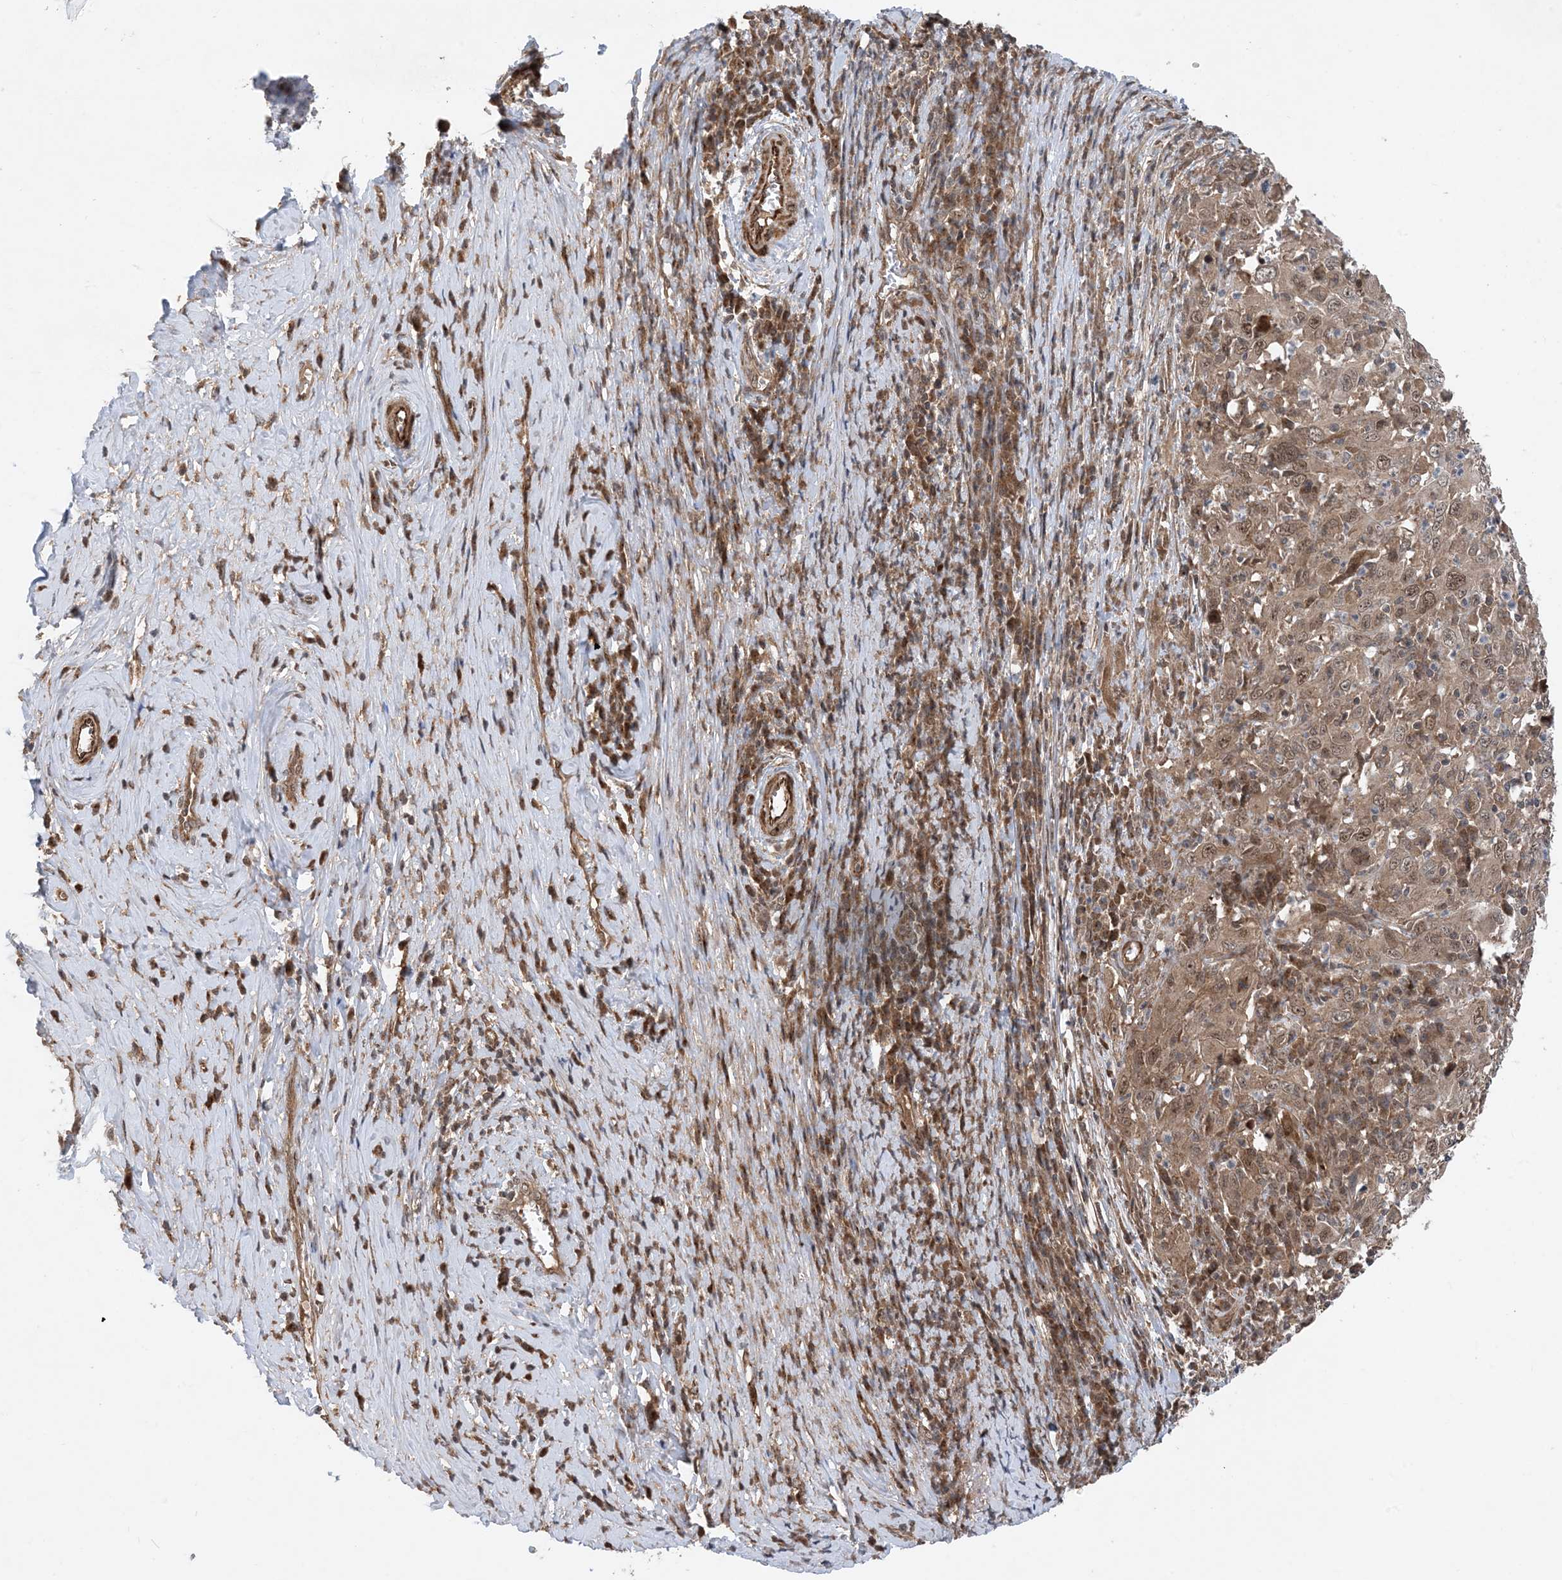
{"staining": {"intensity": "moderate", "quantity": "25%-75%", "location": "cytoplasmic/membranous,nuclear"}, "tissue": "cervical cancer", "cell_type": "Tumor cells", "image_type": "cancer", "snomed": [{"axis": "morphology", "description": "Squamous cell carcinoma, NOS"}, {"axis": "topography", "description": "Cervix"}], "caption": "Cervical squamous cell carcinoma tissue displays moderate cytoplasmic/membranous and nuclear positivity in approximately 25%-75% of tumor cells, visualized by immunohistochemistry. (Brightfield microscopy of DAB IHC at high magnification).", "gene": "HEMK1", "patient": {"sex": "female", "age": 46}}